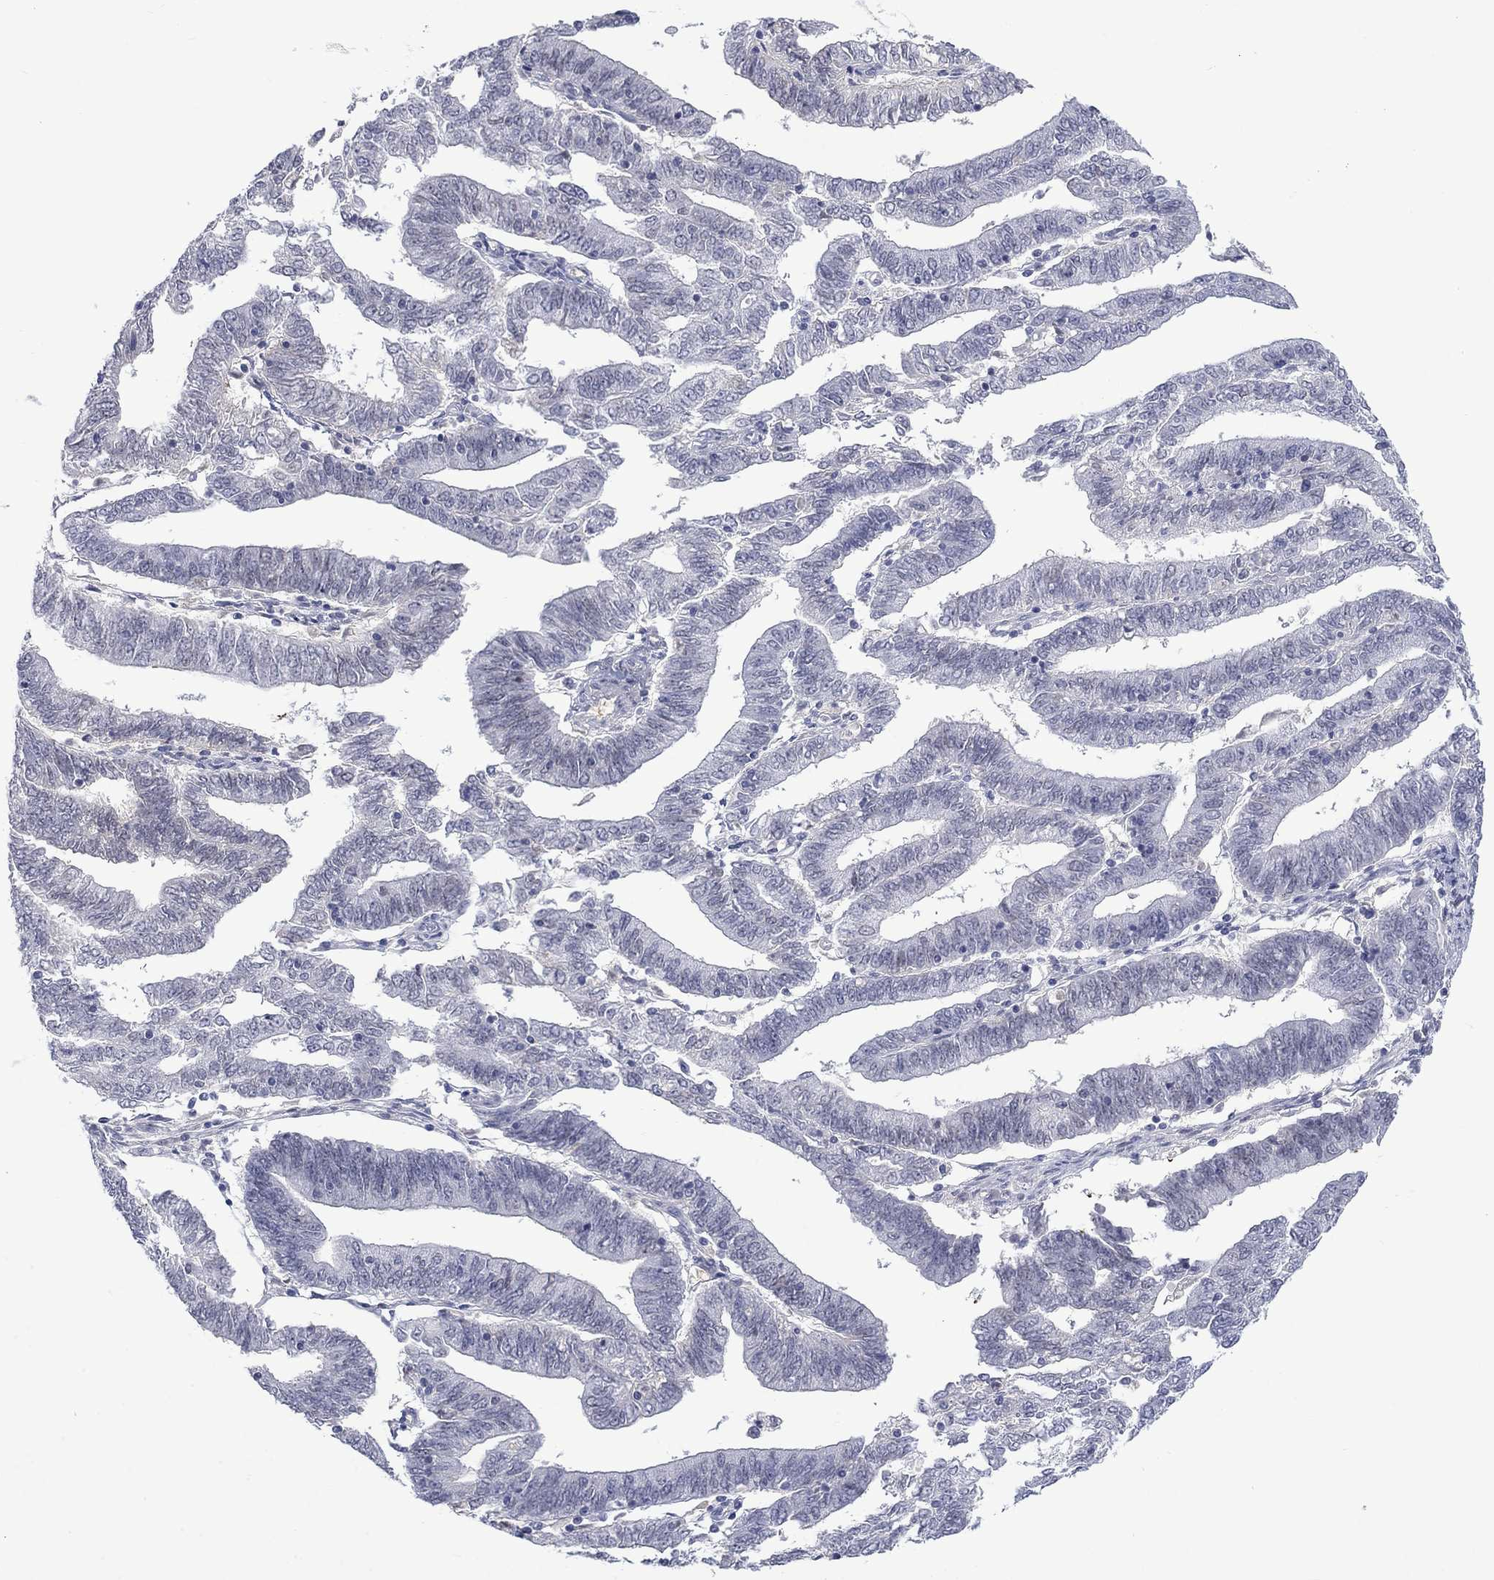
{"staining": {"intensity": "negative", "quantity": "none", "location": "none"}, "tissue": "endometrial cancer", "cell_type": "Tumor cells", "image_type": "cancer", "snomed": [{"axis": "morphology", "description": "Adenocarcinoma, NOS"}, {"axis": "topography", "description": "Endometrium"}], "caption": "This is an IHC micrograph of adenocarcinoma (endometrial). There is no expression in tumor cells.", "gene": "NSMF", "patient": {"sex": "female", "age": 82}}